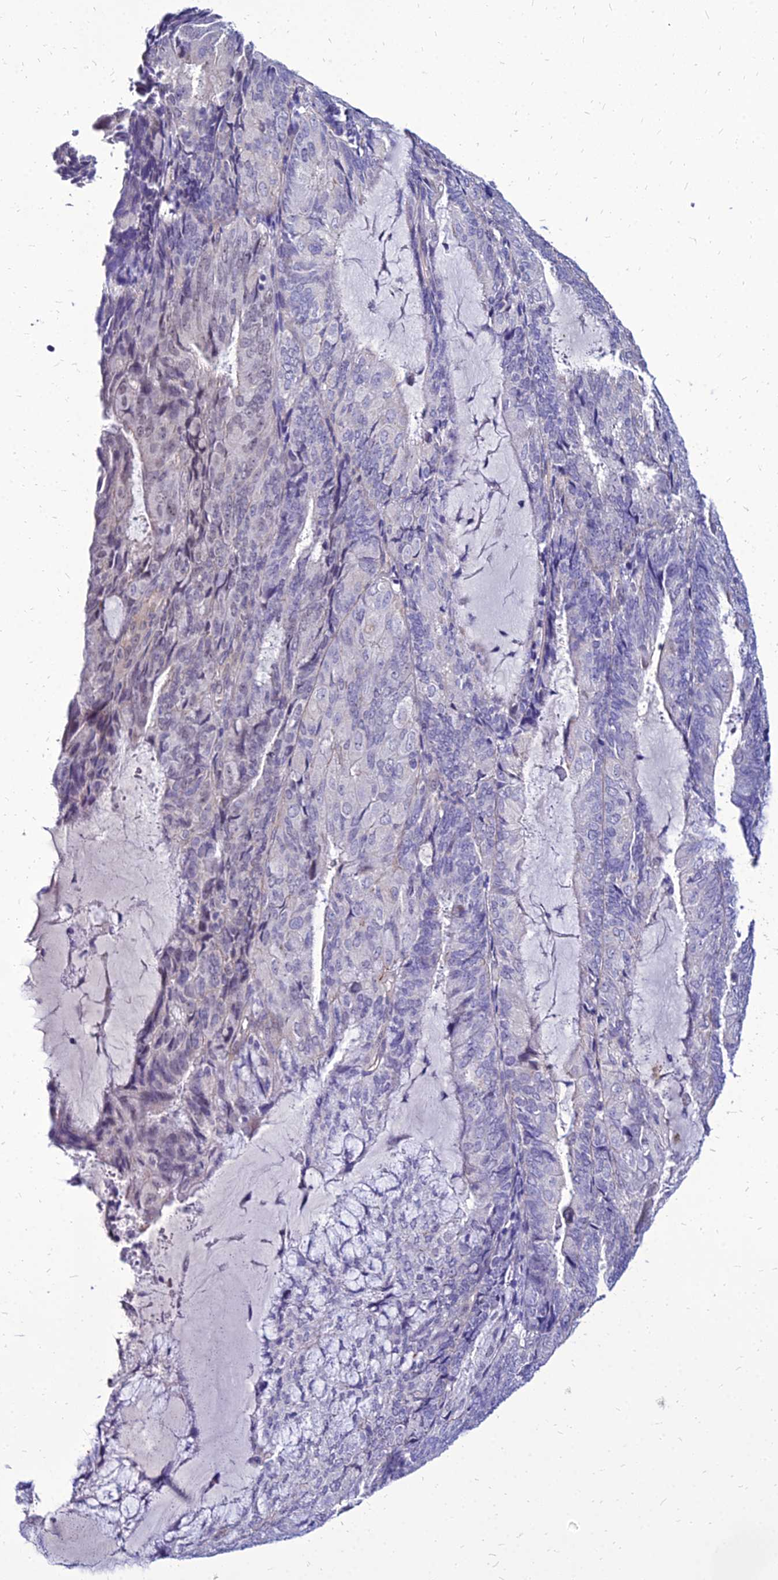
{"staining": {"intensity": "negative", "quantity": "none", "location": "none"}, "tissue": "endometrial cancer", "cell_type": "Tumor cells", "image_type": "cancer", "snomed": [{"axis": "morphology", "description": "Adenocarcinoma, NOS"}, {"axis": "topography", "description": "Endometrium"}], "caption": "There is no significant staining in tumor cells of adenocarcinoma (endometrial).", "gene": "YEATS2", "patient": {"sex": "female", "age": 81}}